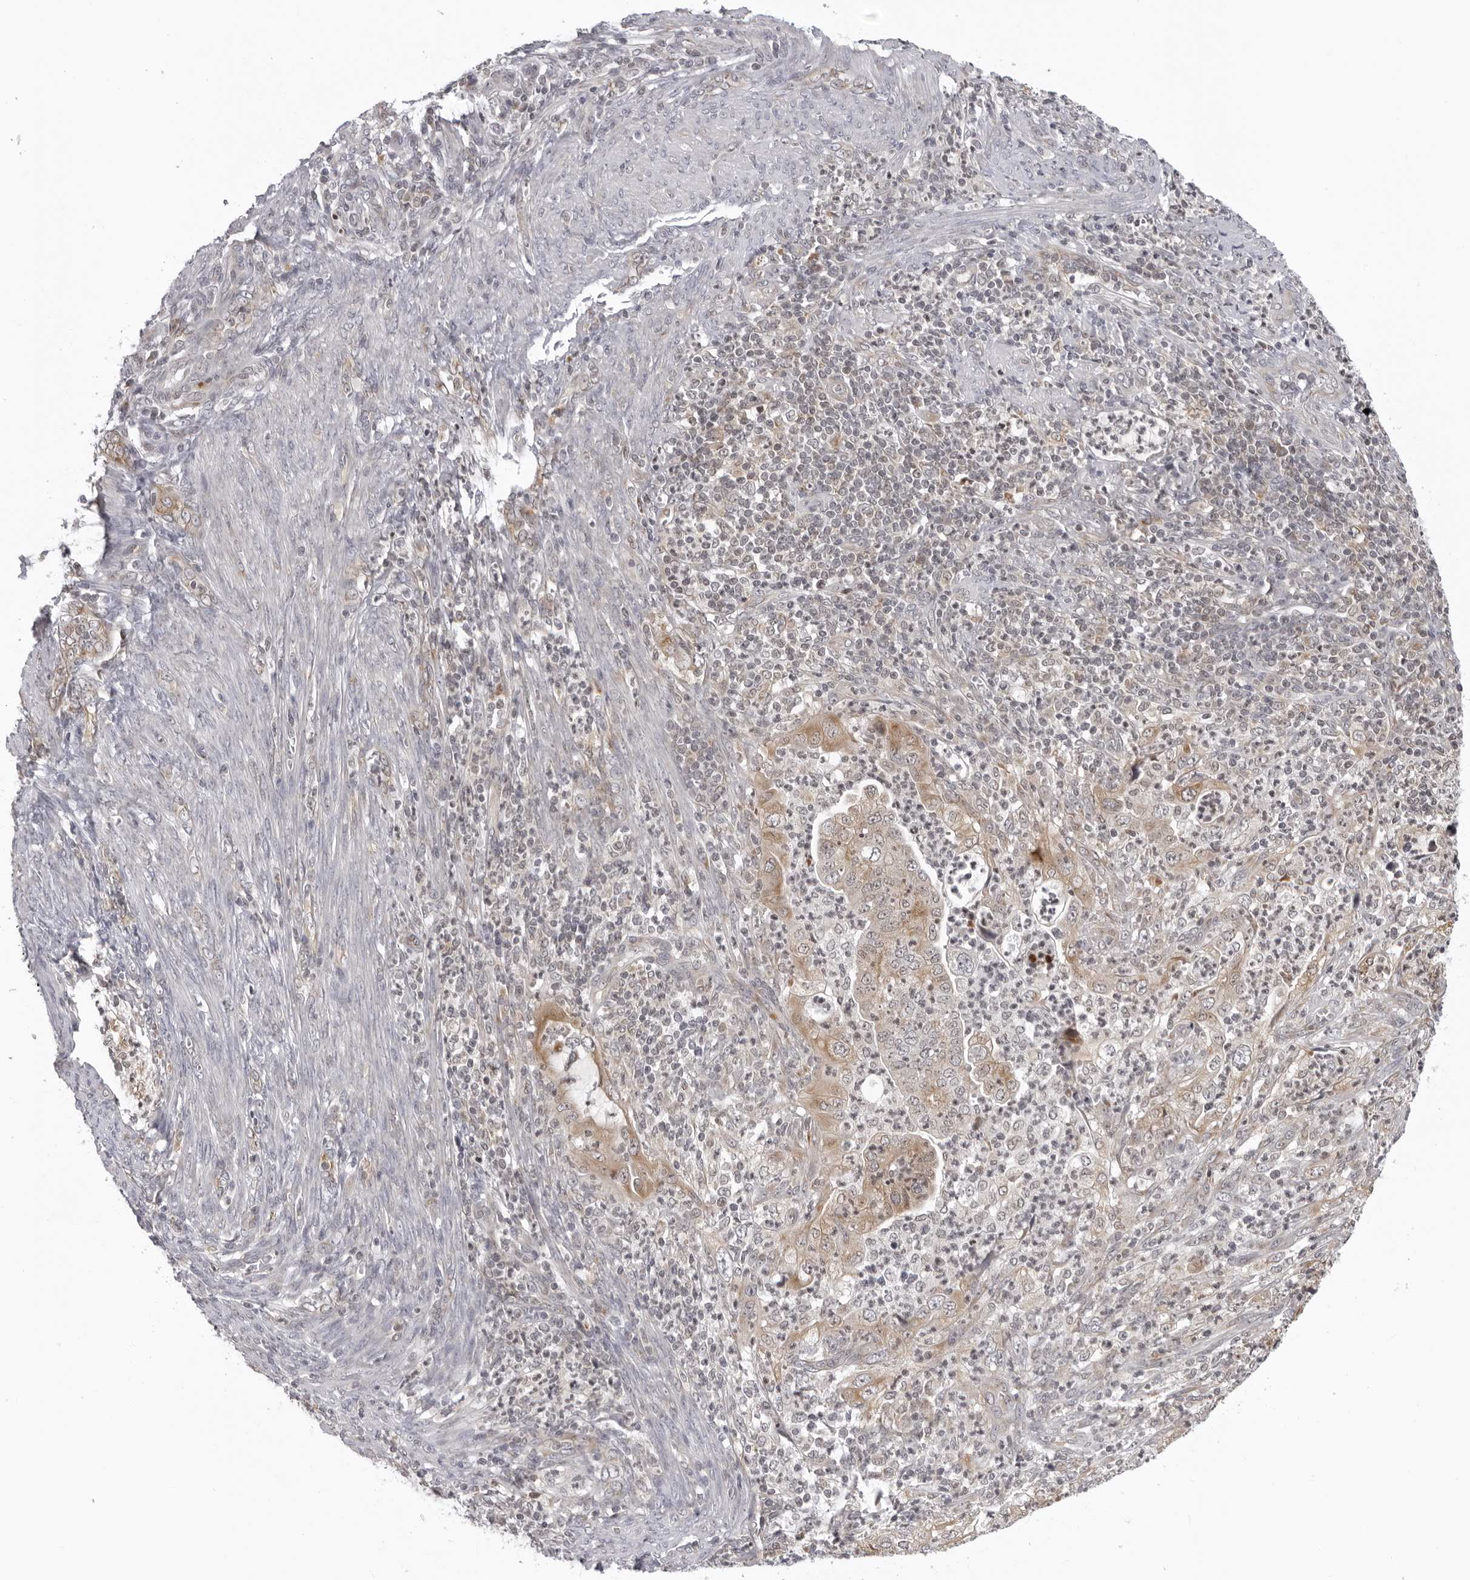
{"staining": {"intensity": "weak", "quantity": ">75%", "location": "cytoplasmic/membranous"}, "tissue": "endometrial cancer", "cell_type": "Tumor cells", "image_type": "cancer", "snomed": [{"axis": "morphology", "description": "Adenocarcinoma, NOS"}, {"axis": "topography", "description": "Endometrium"}], "caption": "A low amount of weak cytoplasmic/membranous expression is seen in about >75% of tumor cells in adenocarcinoma (endometrial) tissue.", "gene": "MRPS15", "patient": {"sex": "female", "age": 51}}